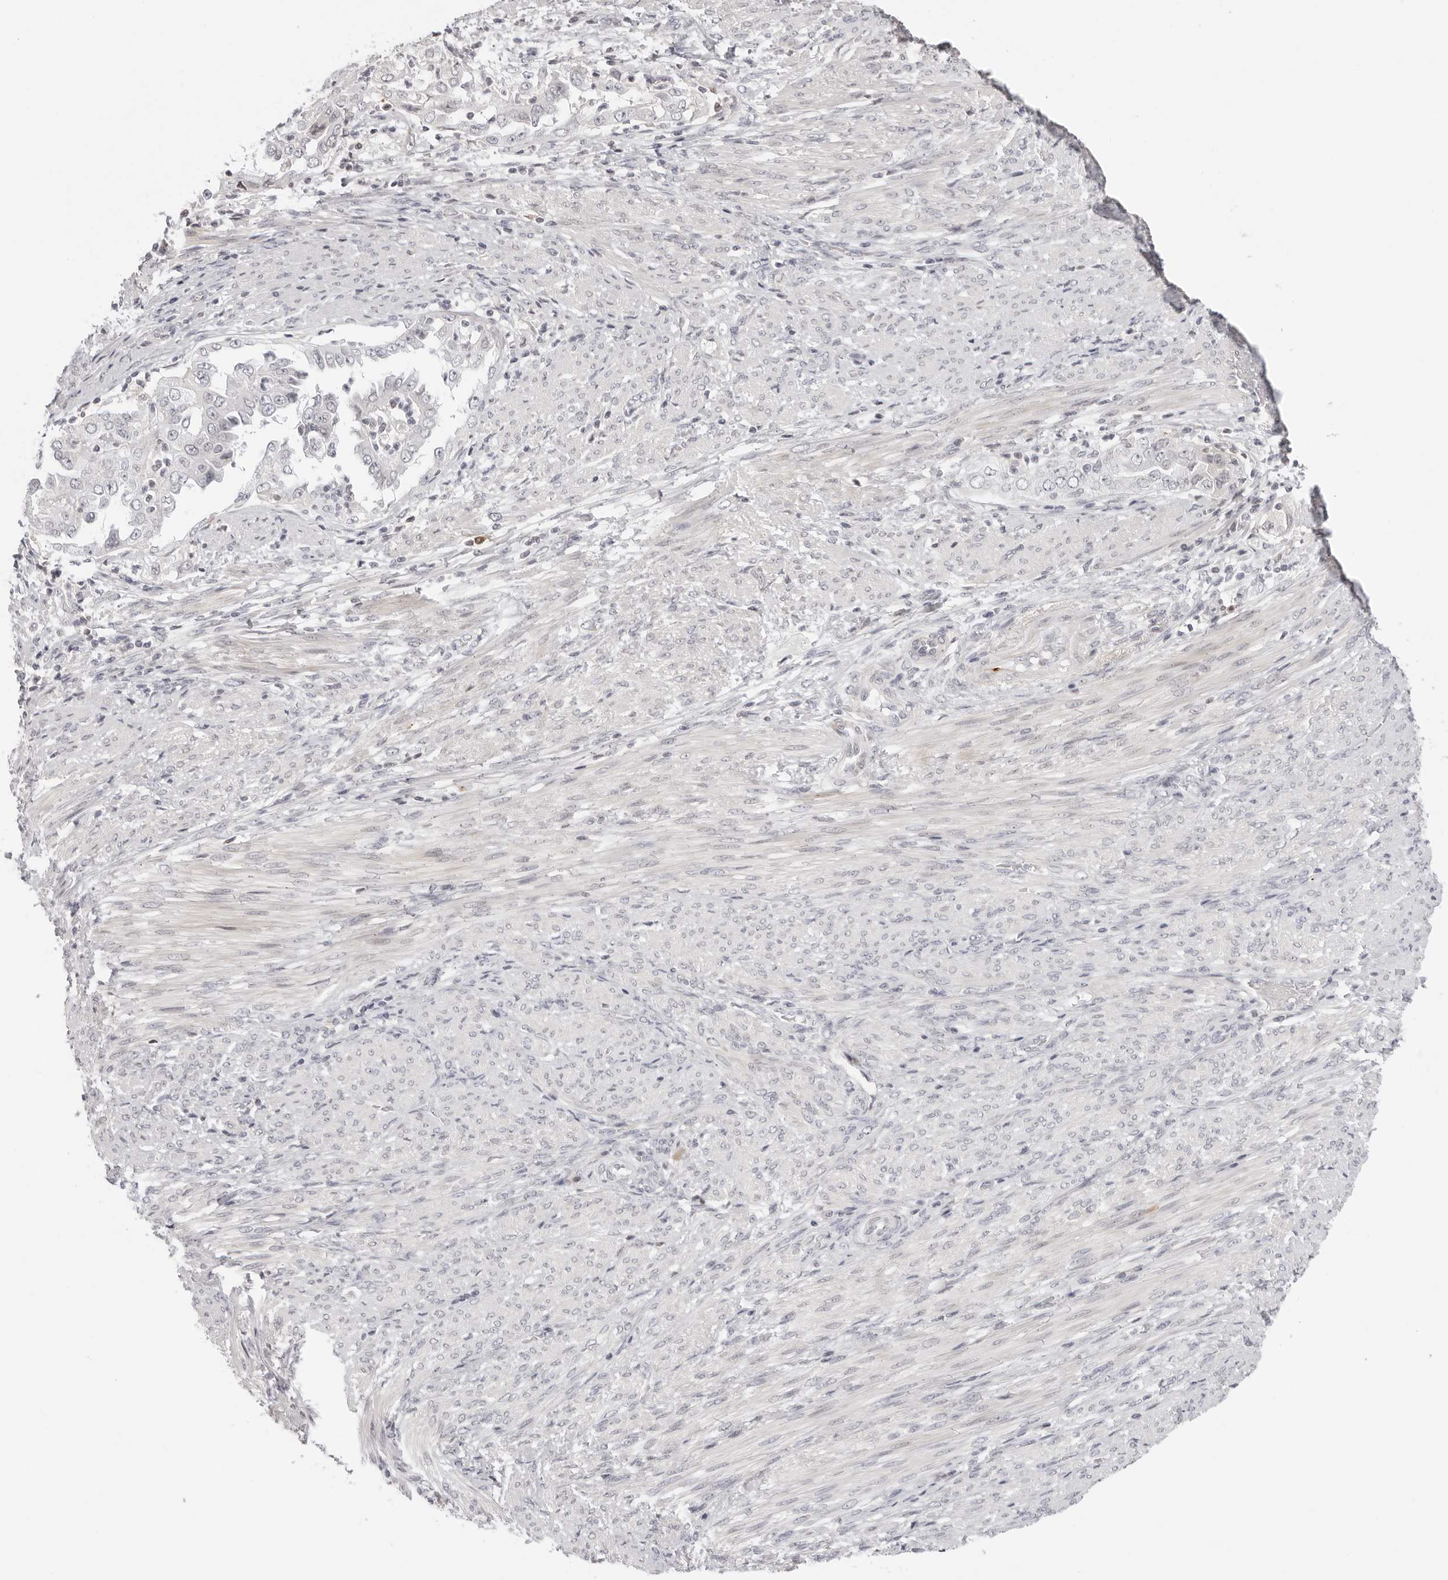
{"staining": {"intensity": "negative", "quantity": "none", "location": "none"}, "tissue": "endometrial cancer", "cell_type": "Tumor cells", "image_type": "cancer", "snomed": [{"axis": "morphology", "description": "Adenocarcinoma, NOS"}, {"axis": "topography", "description": "Endometrium"}], "caption": "Tumor cells are negative for protein expression in human endometrial adenocarcinoma. Nuclei are stained in blue.", "gene": "STRADB", "patient": {"sex": "female", "age": 85}}